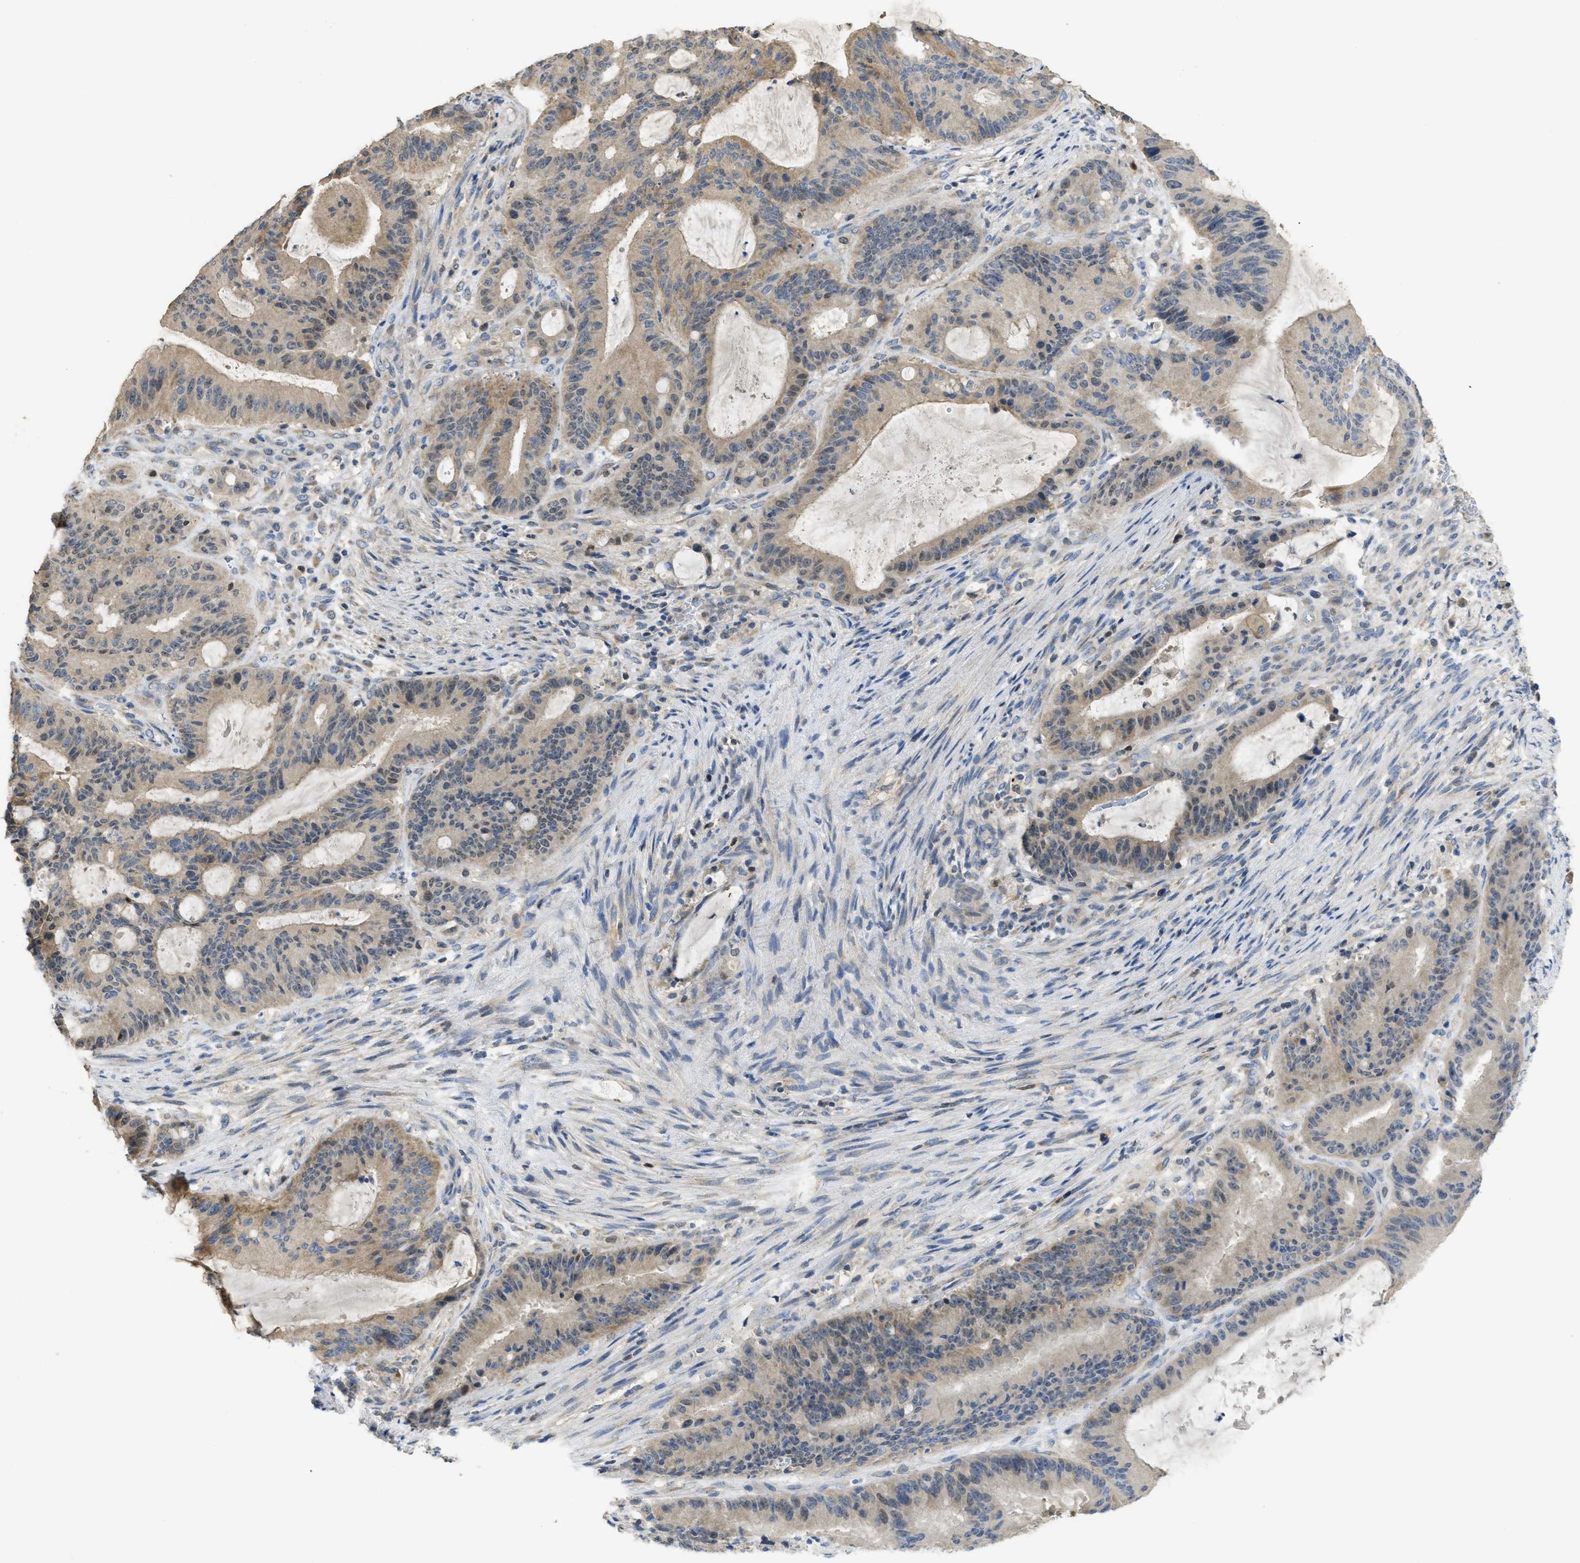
{"staining": {"intensity": "moderate", "quantity": "<25%", "location": "cytoplasmic/membranous"}, "tissue": "liver cancer", "cell_type": "Tumor cells", "image_type": "cancer", "snomed": [{"axis": "morphology", "description": "Normal tissue, NOS"}, {"axis": "morphology", "description": "Cholangiocarcinoma"}, {"axis": "topography", "description": "Liver"}, {"axis": "topography", "description": "Peripheral nerve tissue"}], "caption": "Liver cancer stained with DAB IHC reveals low levels of moderate cytoplasmic/membranous positivity in about <25% of tumor cells.", "gene": "SFXN2", "patient": {"sex": "female", "age": 73}}